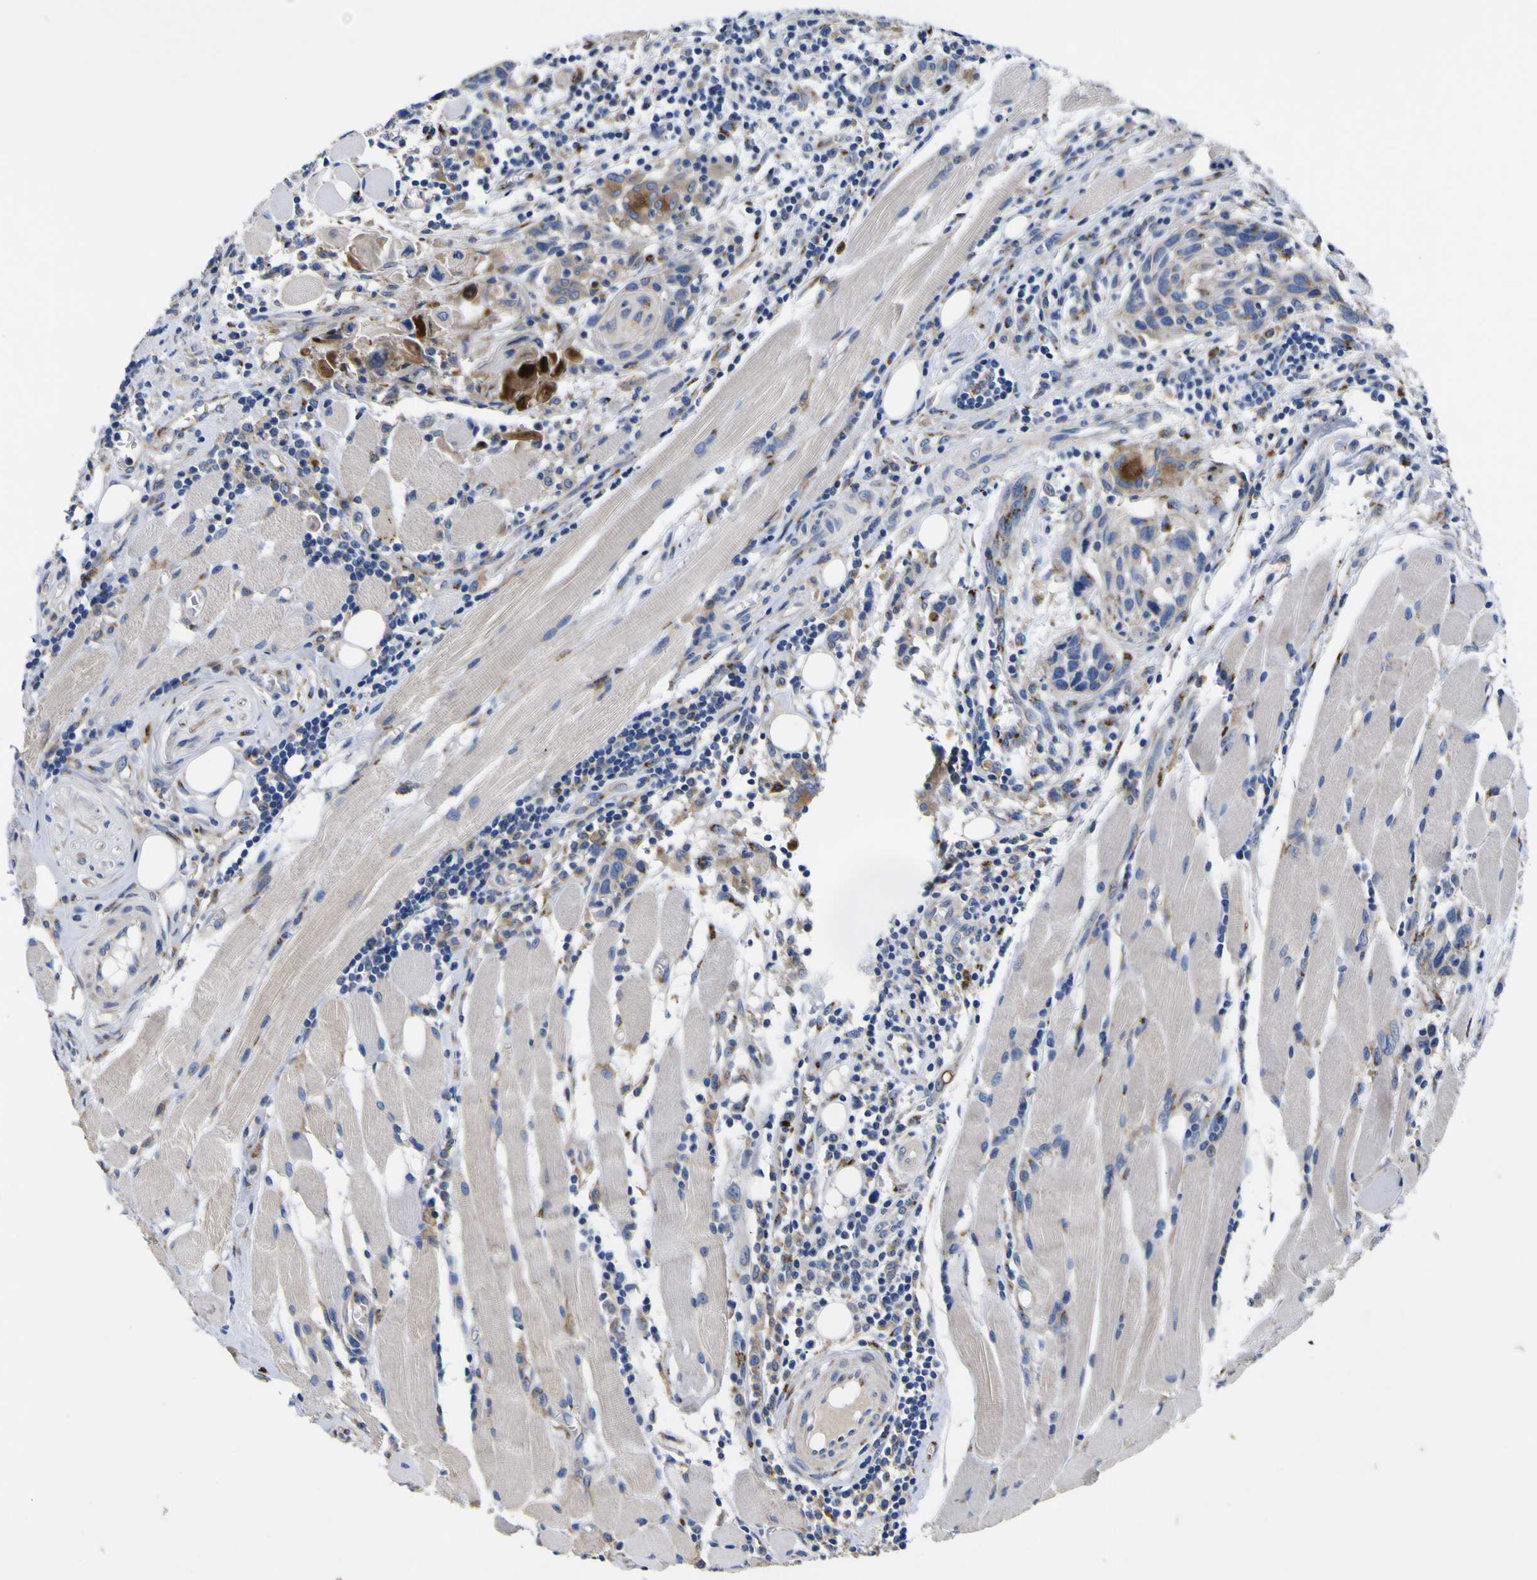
{"staining": {"intensity": "moderate", "quantity": ">75%", "location": "cytoplasmic/membranous"}, "tissue": "head and neck cancer", "cell_type": "Tumor cells", "image_type": "cancer", "snomed": [{"axis": "morphology", "description": "Squamous cell carcinoma, NOS"}, {"axis": "topography", "description": "Oral tissue"}, {"axis": "topography", "description": "Head-Neck"}], "caption": "Immunohistochemistry photomicrograph of human head and neck cancer (squamous cell carcinoma) stained for a protein (brown), which shows medium levels of moderate cytoplasmic/membranous positivity in approximately >75% of tumor cells.", "gene": "COA1", "patient": {"sex": "female", "age": 50}}